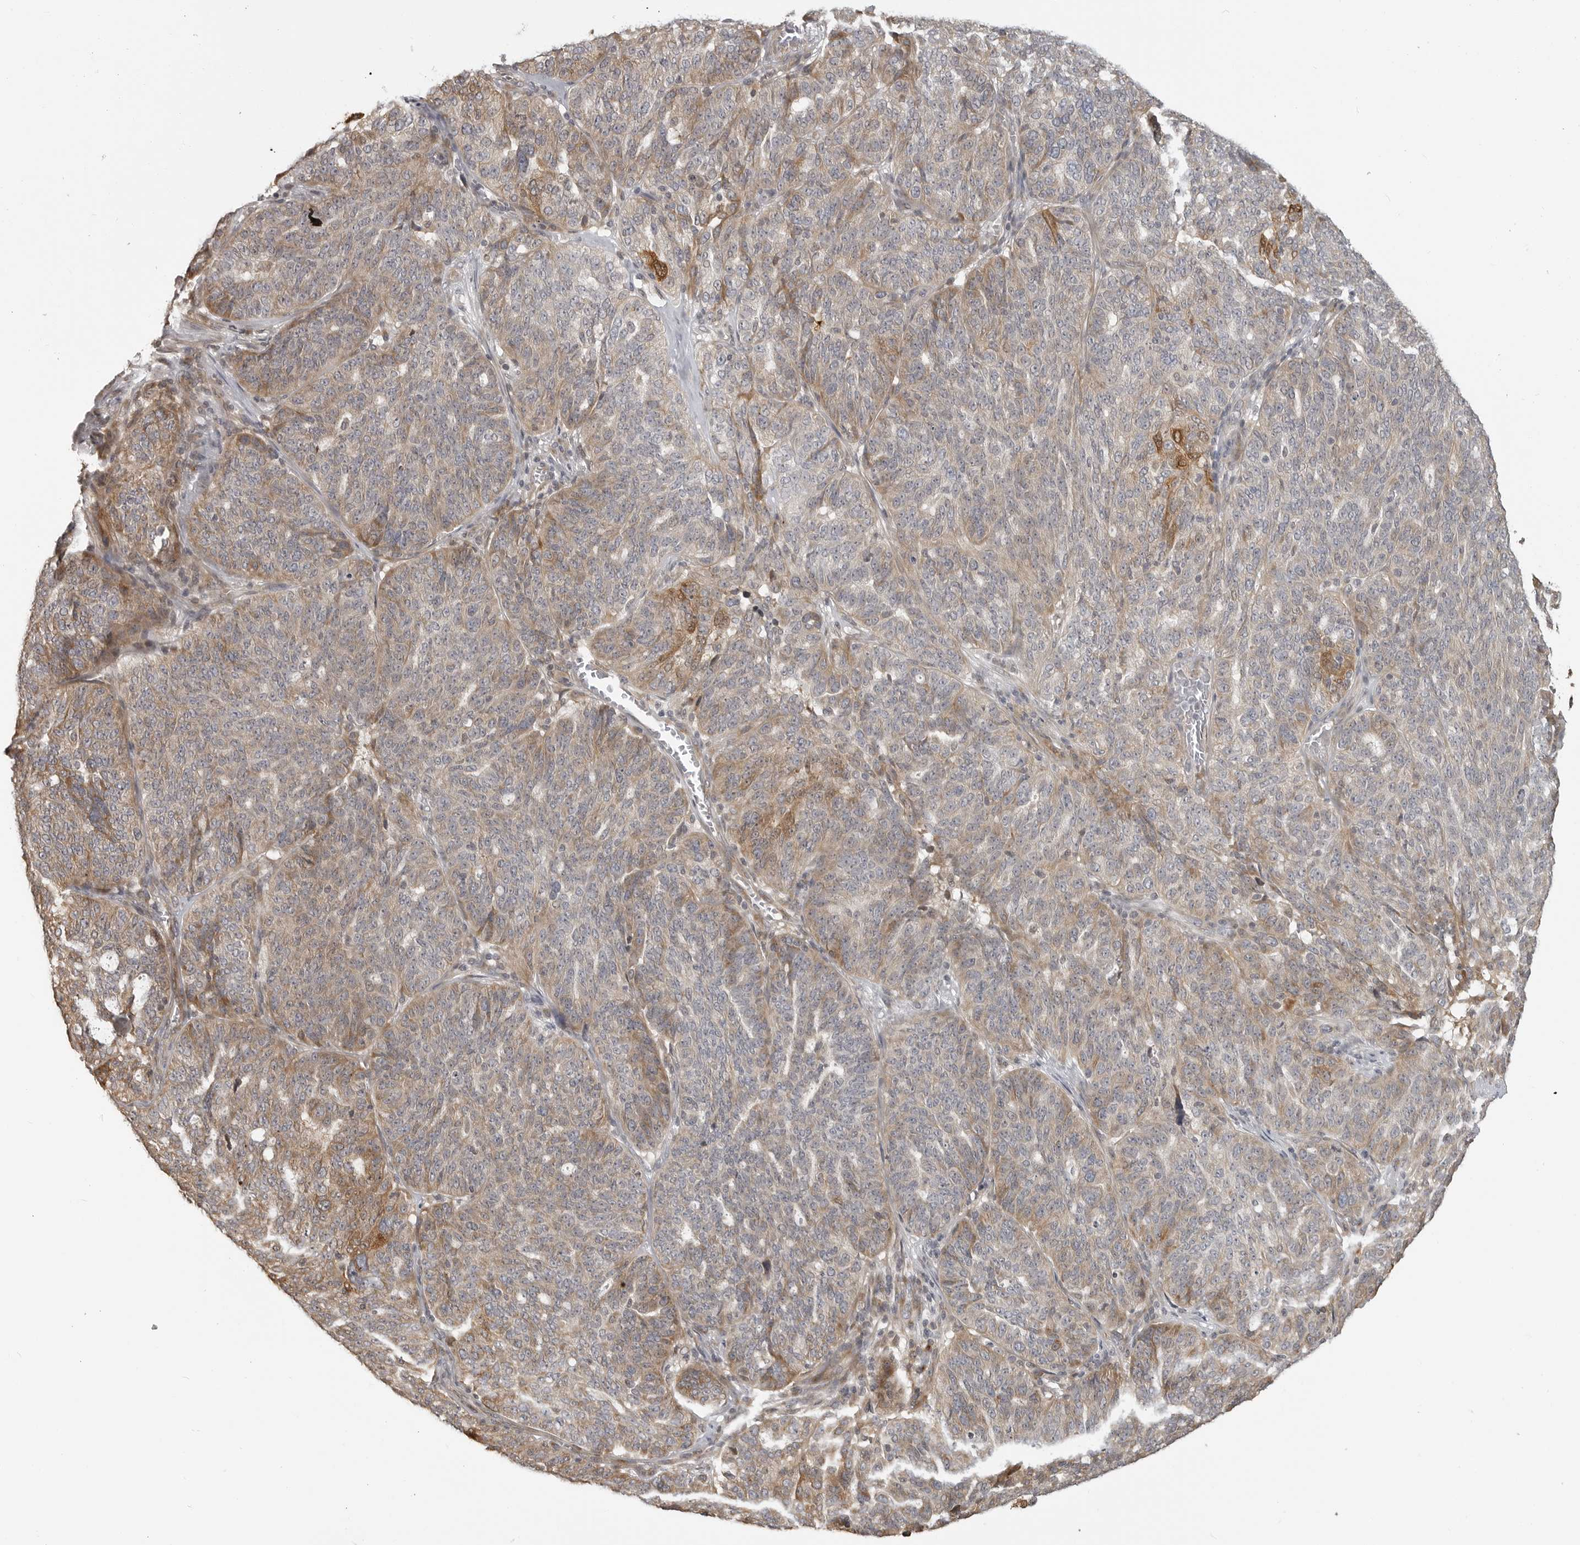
{"staining": {"intensity": "moderate", "quantity": "<25%", "location": "cytoplasmic/membranous"}, "tissue": "ovarian cancer", "cell_type": "Tumor cells", "image_type": "cancer", "snomed": [{"axis": "morphology", "description": "Cystadenocarcinoma, serous, NOS"}, {"axis": "topography", "description": "Ovary"}], "caption": "Ovarian serous cystadenocarcinoma stained with a brown dye shows moderate cytoplasmic/membranous positive positivity in approximately <25% of tumor cells.", "gene": "IDO1", "patient": {"sex": "female", "age": 59}}